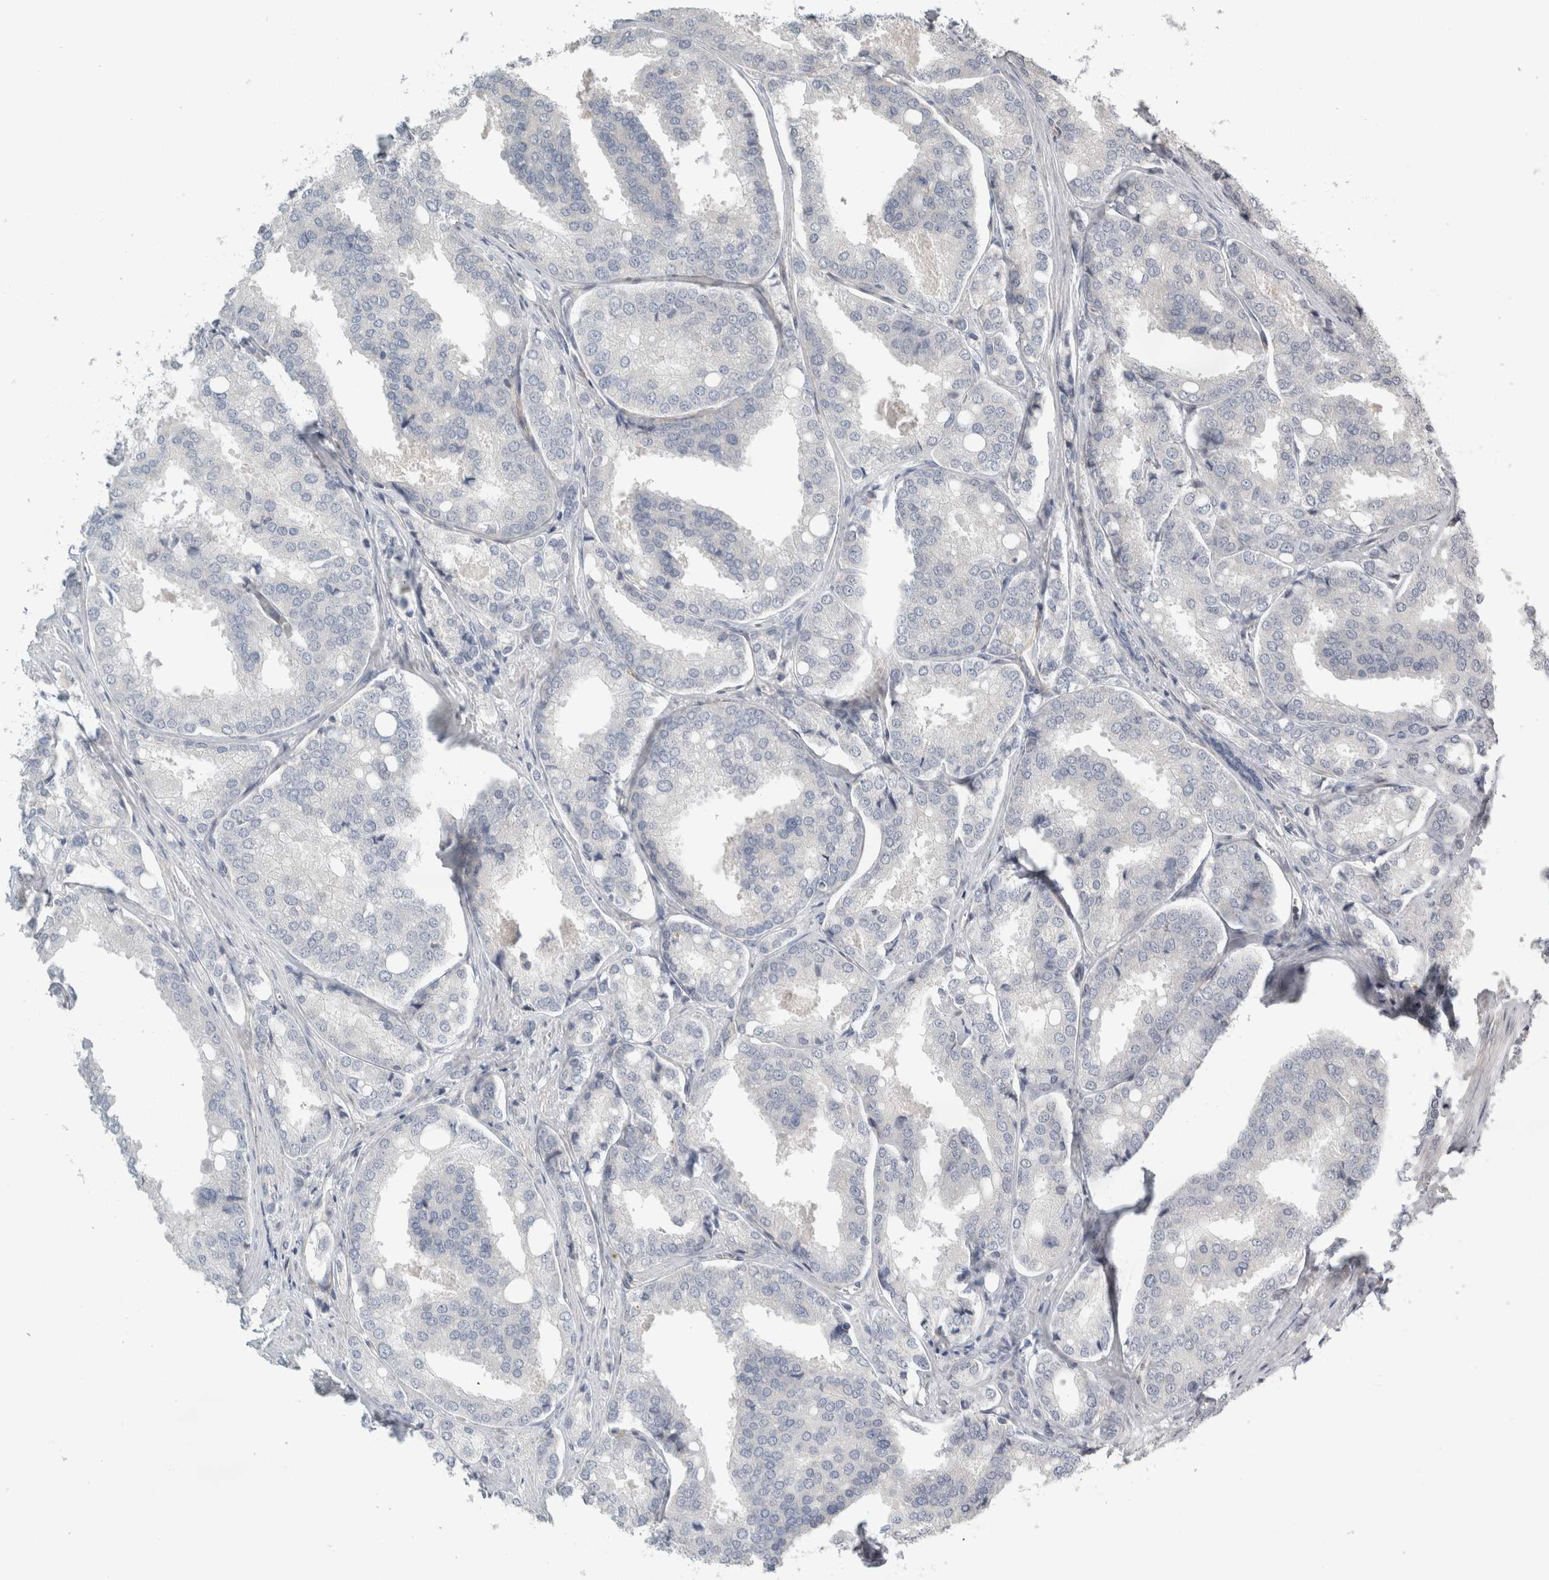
{"staining": {"intensity": "negative", "quantity": "none", "location": "none"}, "tissue": "prostate cancer", "cell_type": "Tumor cells", "image_type": "cancer", "snomed": [{"axis": "morphology", "description": "Adenocarcinoma, High grade"}, {"axis": "topography", "description": "Prostate"}], "caption": "High power microscopy image of an immunohistochemistry (IHC) micrograph of prostate cancer, revealing no significant expression in tumor cells.", "gene": "KPNA5", "patient": {"sex": "male", "age": 50}}